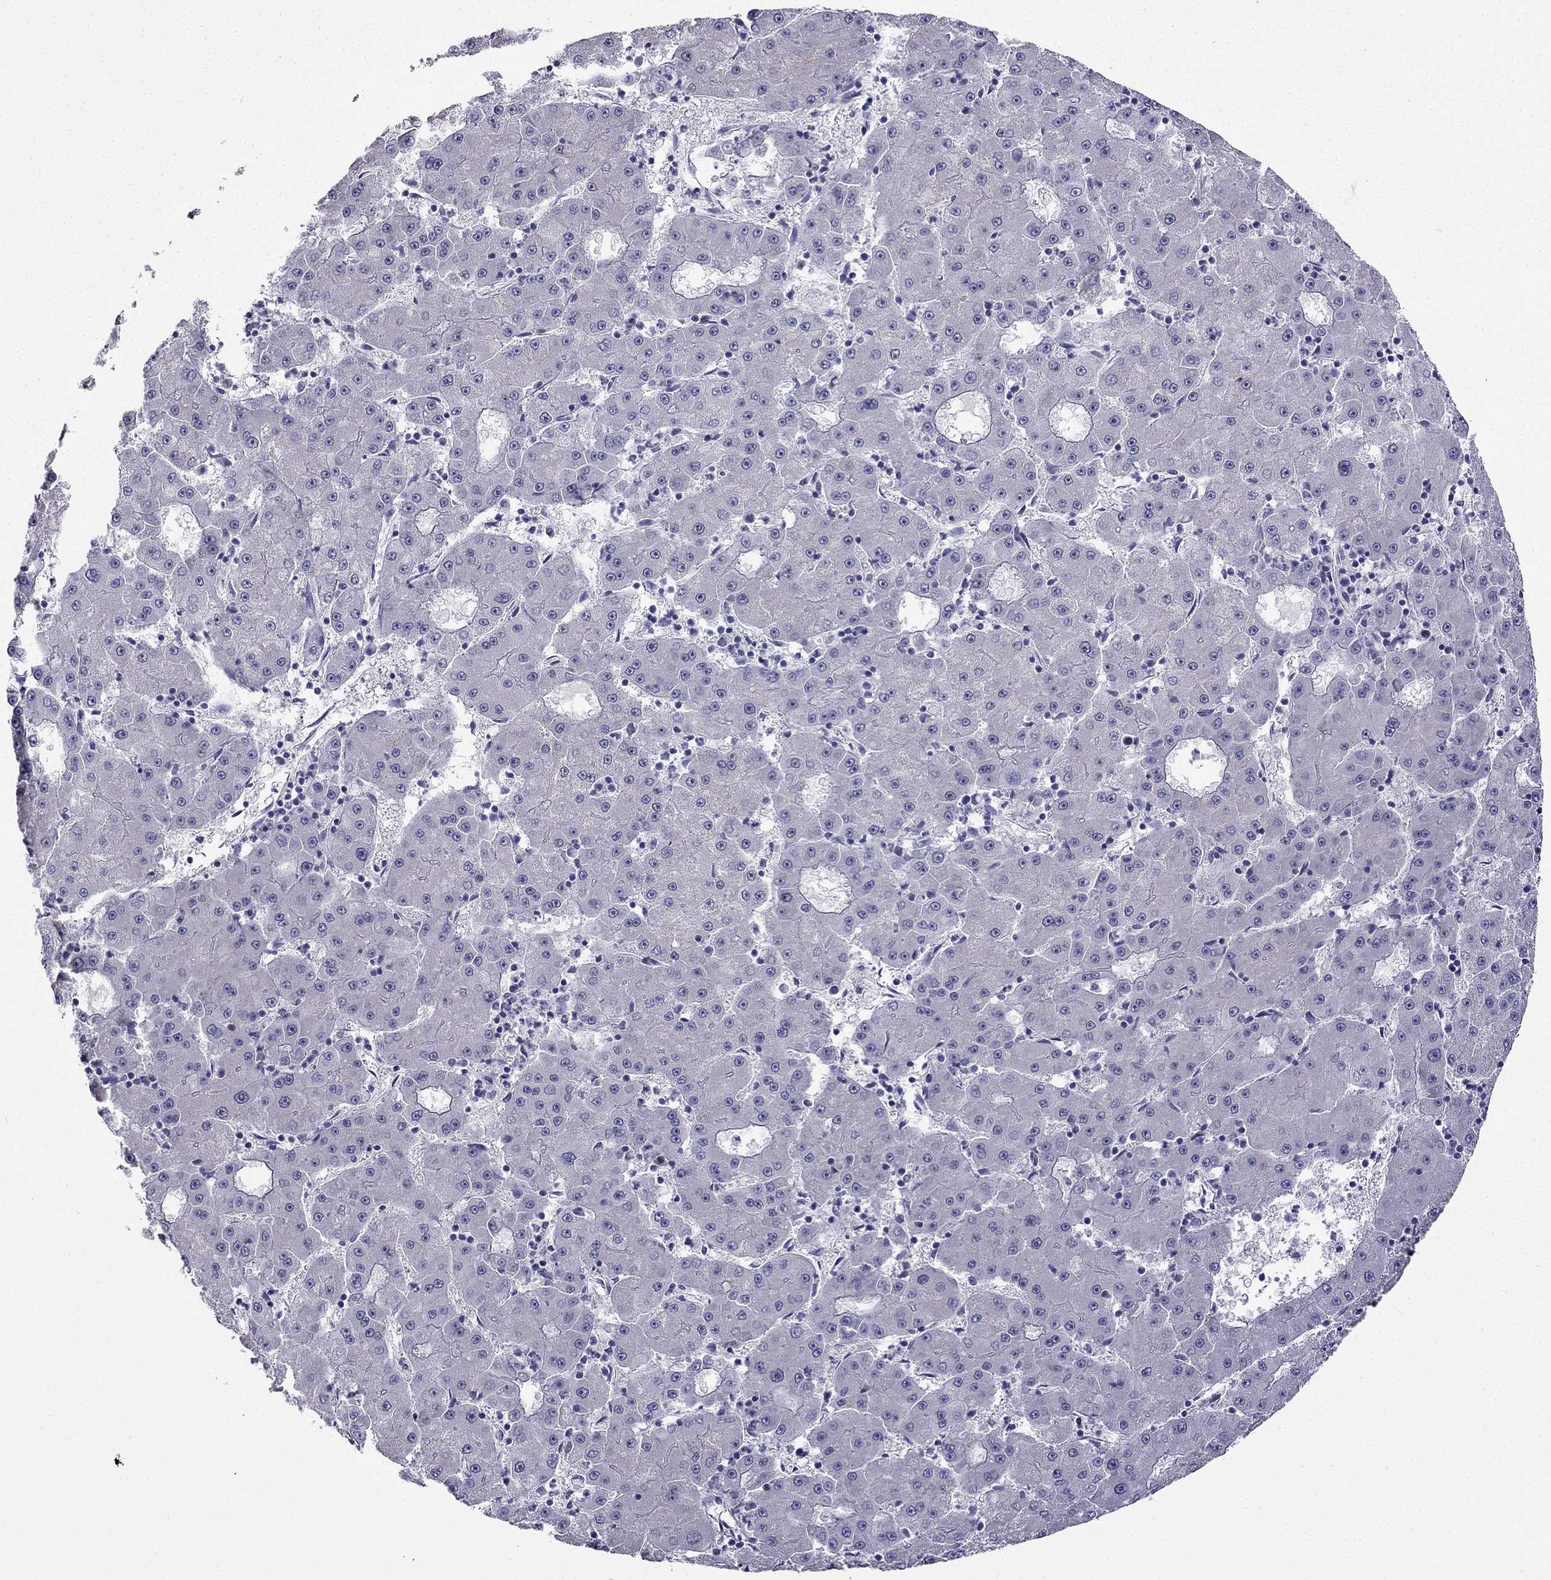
{"staining": {"intensity": "negative", "quantity": "none", "location": "none"}, "tissue": "liver cancer", "cell_type": "Tumor cells", "image_type": "cancer", "snomed": [{"axis": "morphology", "description": "Carcinoma, Hepatocellular, NOS"}, {"axis": "topography", "description": "Liver"}], "caption": "Immunohistochemical staining of human liver cancer displays no significant staining in tumor cells. (Stains: DAB (3,3'-diaminobenzidine) immunohistochemistry with hematoxylin counter stain, Microscopy: brightfield microscopy at high magnification).", "gene": "UHRF1", "patient": {"sex": "male", "age": 73}}